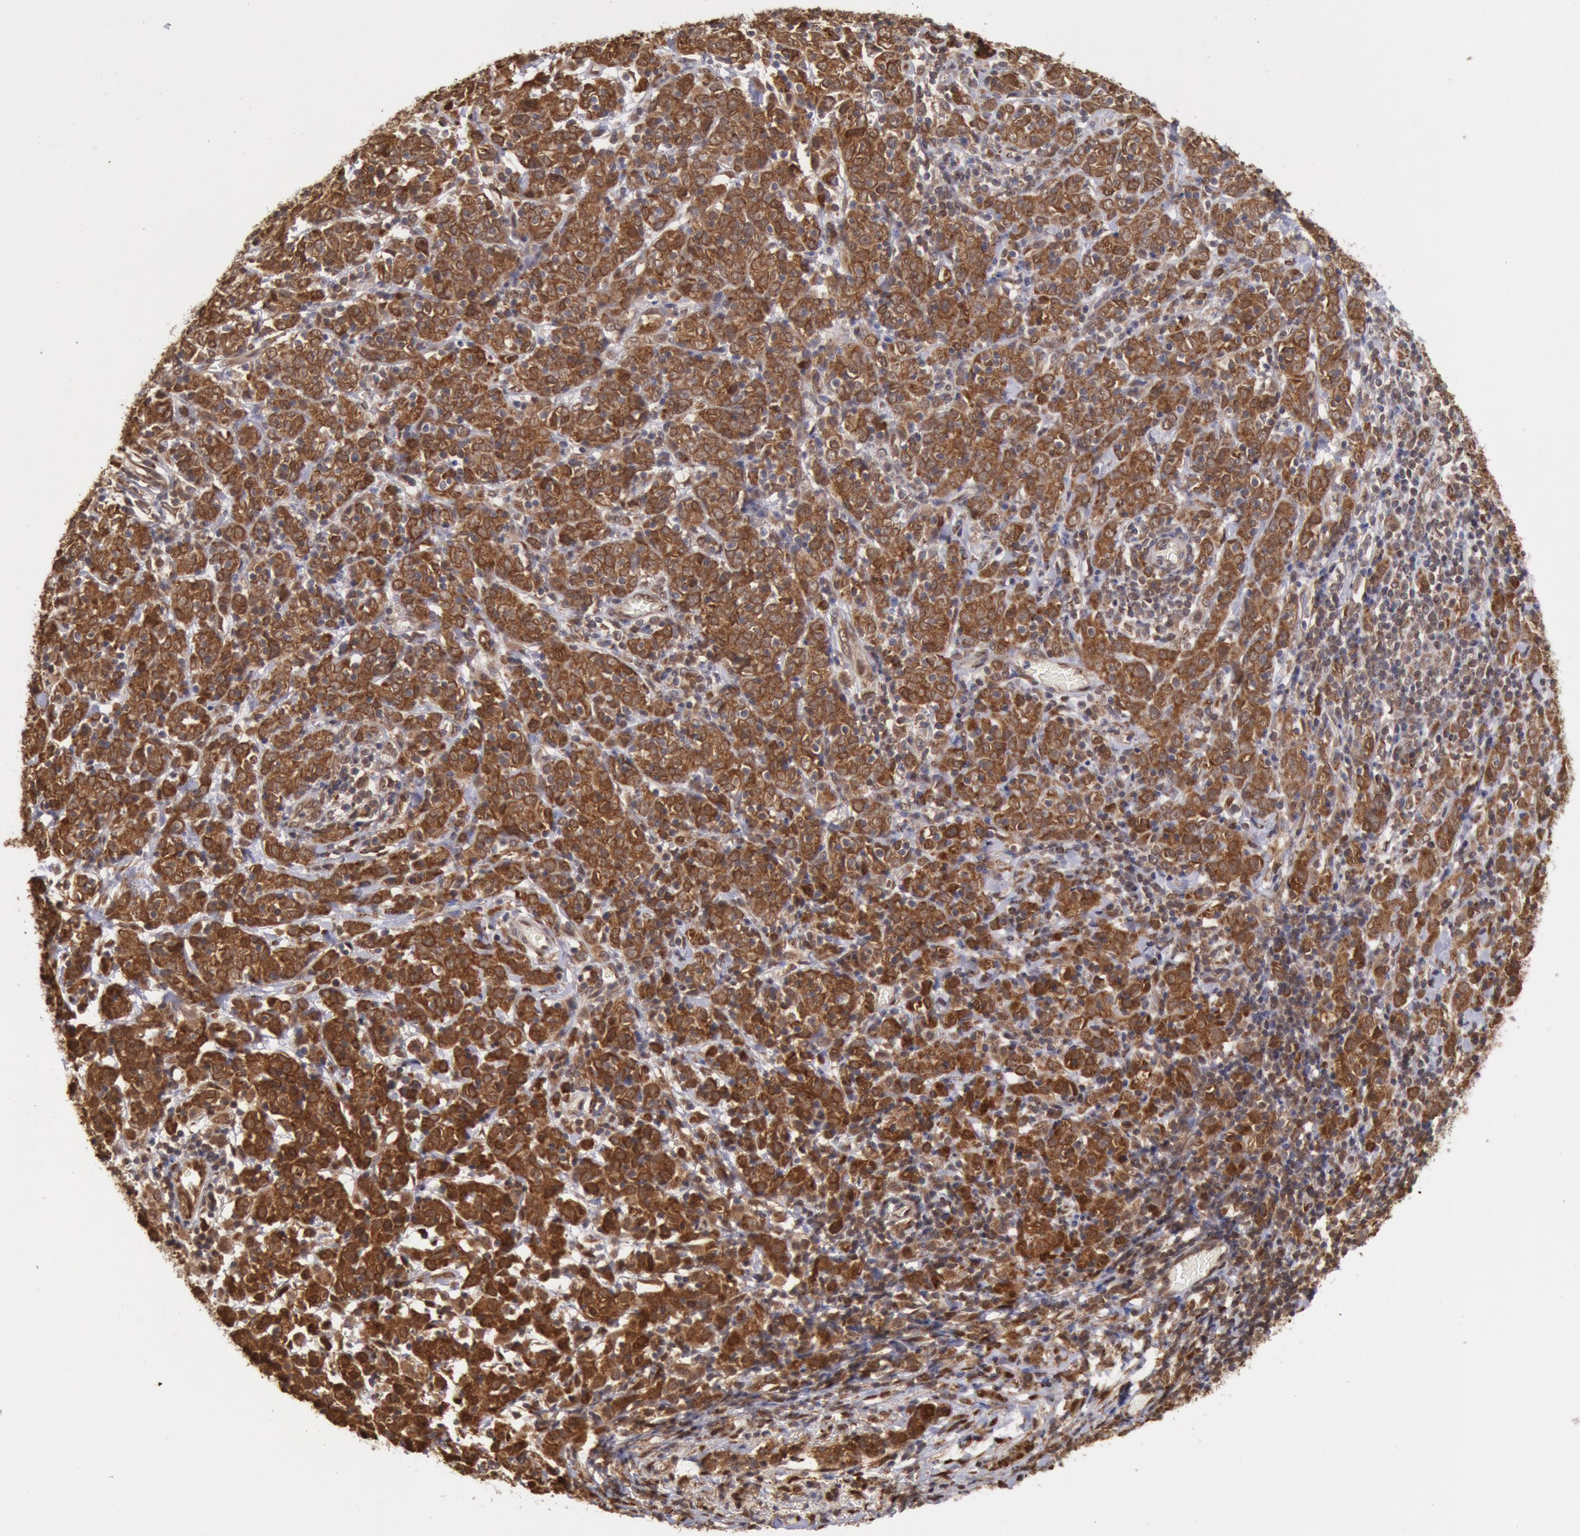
{"staining": {"intensity": "strong", "quantity": ">75%", "location": "cytoplasmic/membranous"}, "tissue": "cervical cancer", "cell_type": "Tumor cells", "image_type": "cancer", "snomed": [{"axis": "morphology", "description": "Normal tissue, NOS"}, {"axis": "morphology", "description": "Squamous cell carcinoma, NOS"}, {"axis": "topography", "description": "Cervix"}], "caption": "Protein staining of cervical squamous cell carcinoma tissue demonstrates strong cytoplasmic/membranous staining in about >75% of tumor cells. (IHC, brightfield microscopy, high magnification).", "gene": "STX17", "patient": {"sex": "female", "age": 67}}